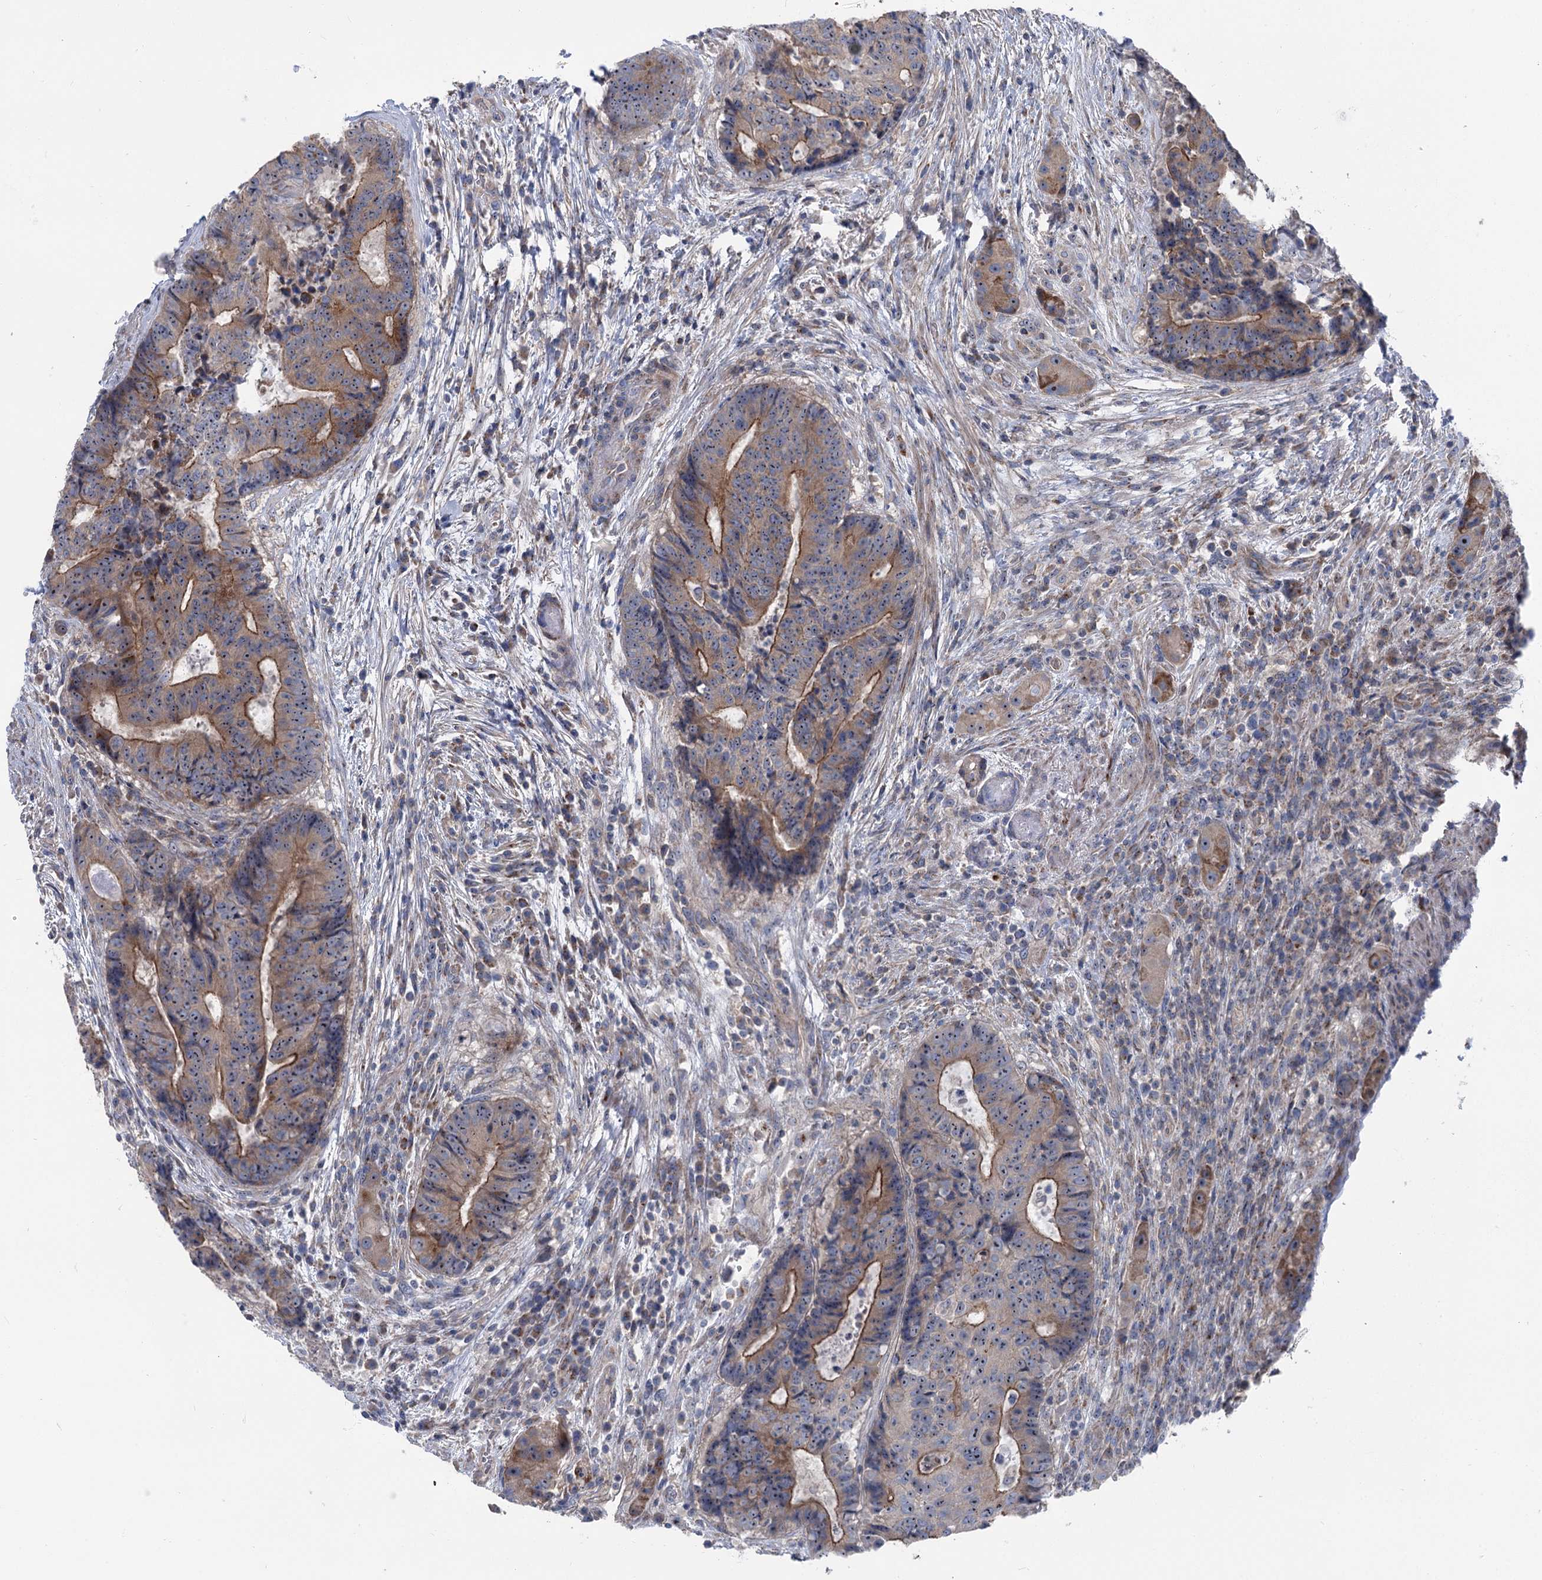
{"staining": {"intensity": "moderate", "quantity": ">75%", "location": "cytoplasmic/membranous"}, "tissue": "colorectal cancer", "cell_type": "Tumor cells", "image_type": "cancer", "snomed": [{"axis": "morphology", "description": "Adenocarcinoma, NOS"}, {"axis": "topography", "description": "Rectum"}], "caption": "Immunohistochemistry (IHC) photomicrograph of neoplastic tissue: colorectal cancer (adenocarcinoma) stained using immunohistochemistry (IHC) displays medium levels of moderate protein expression localized specifically in the cytoplasmic/membranous of tumor cells, appearing as a cytoplasmic/membranous brown color.", "gene": "MARK2", "patient": {"sex": "male", "age": 69}}